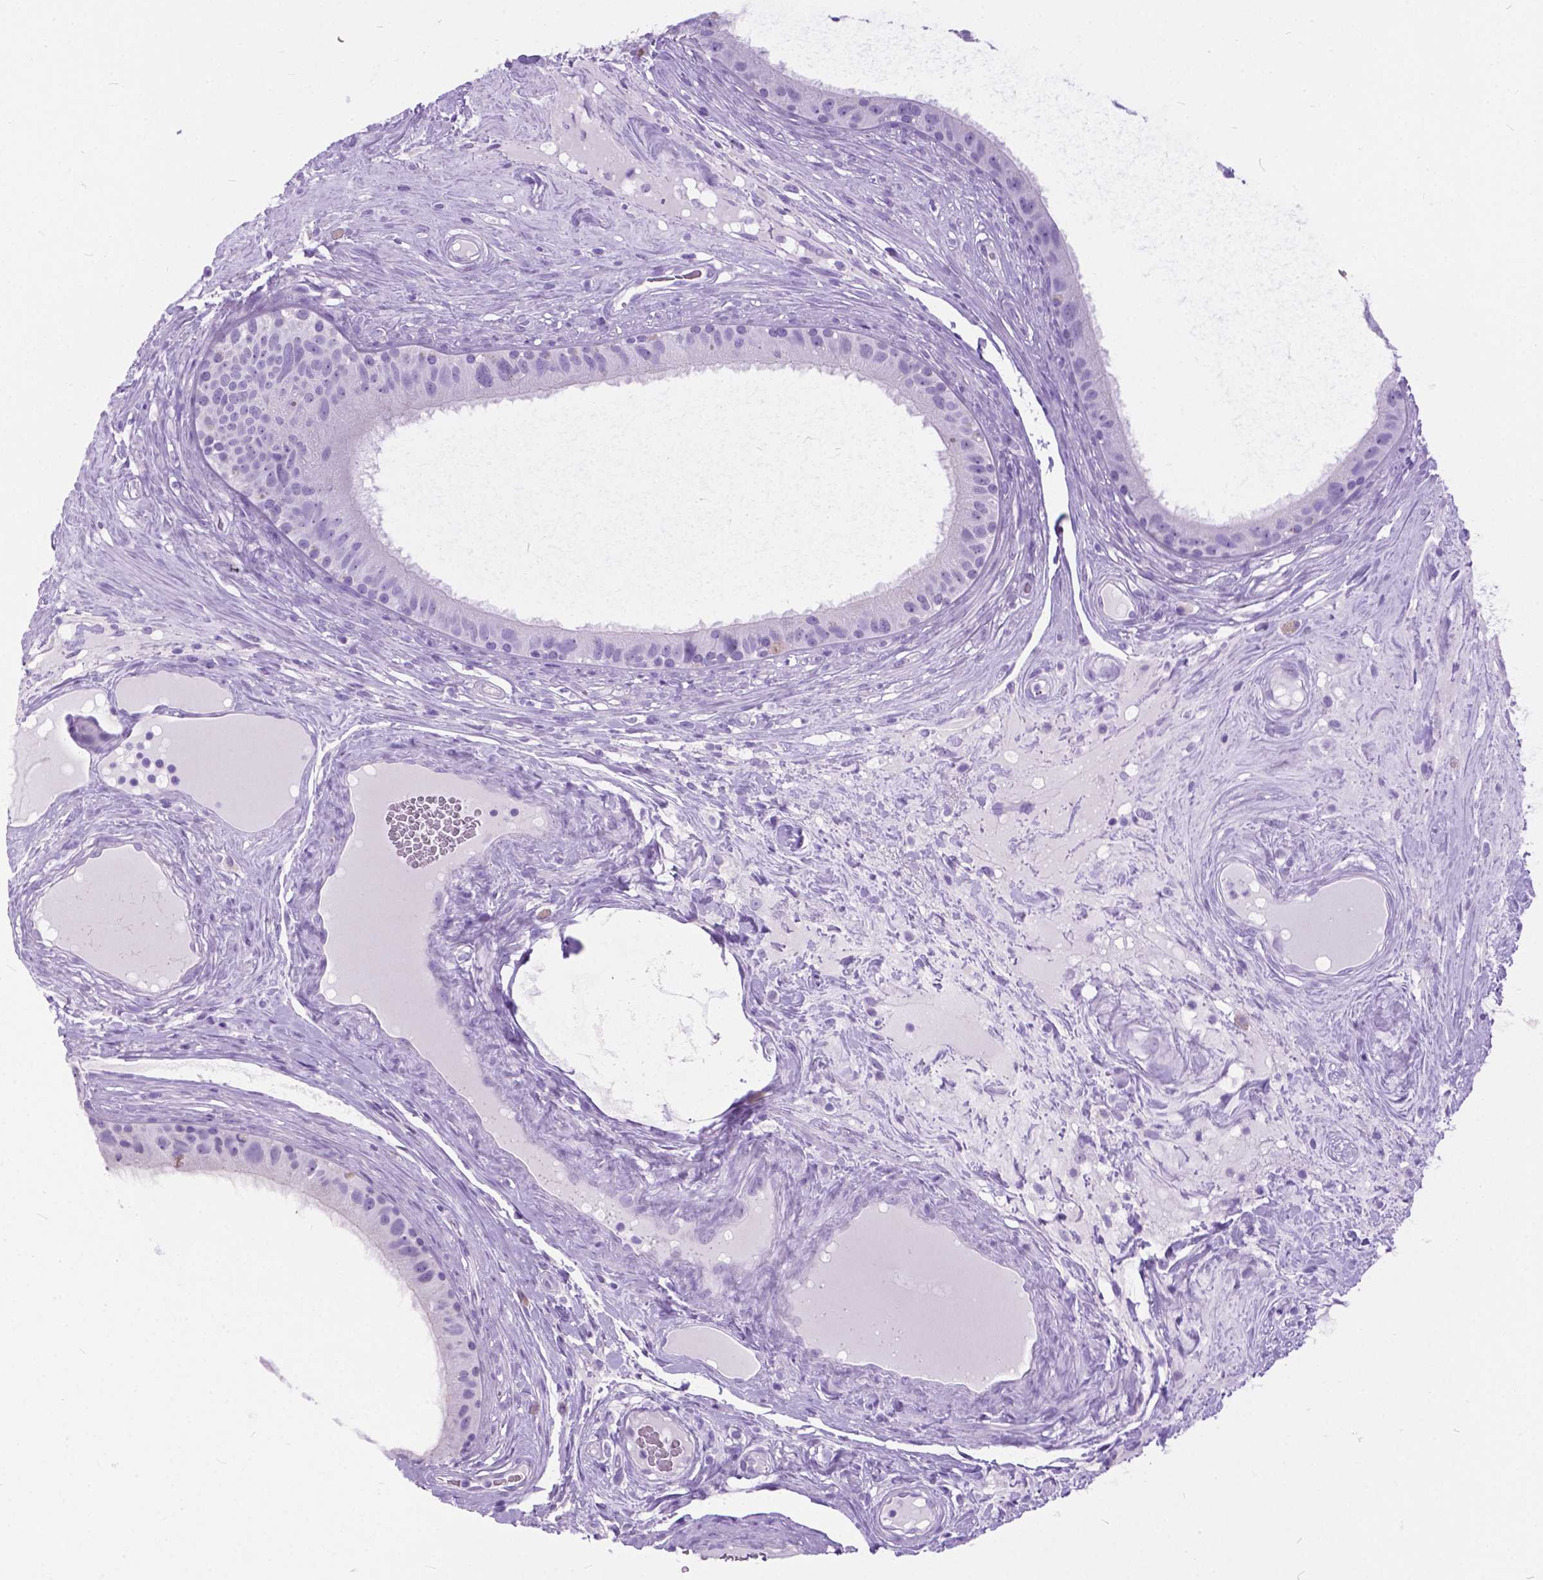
{"staining": {"intensity": "negative", "quantity": "none", "location": "none"}, "tissue": "epididymis", "cell_type": "Glandular cells", "image_type": "normal", "snomed": [{"axis": "morphology", "description": "Normal tissue, NOS"}, {"axis": "topography", "description": "Epididymis"}], "caption": "An image of epididymis stained for a protein displays no brown staining in glandular cells. The staining is performed using DAB (3,3'-diaminobenzidine) brown chromogen with nuclei counter-stained in using hematoxylin.", "gene": "ARMS2", "patient": {"sex": "male", "age": 59}}